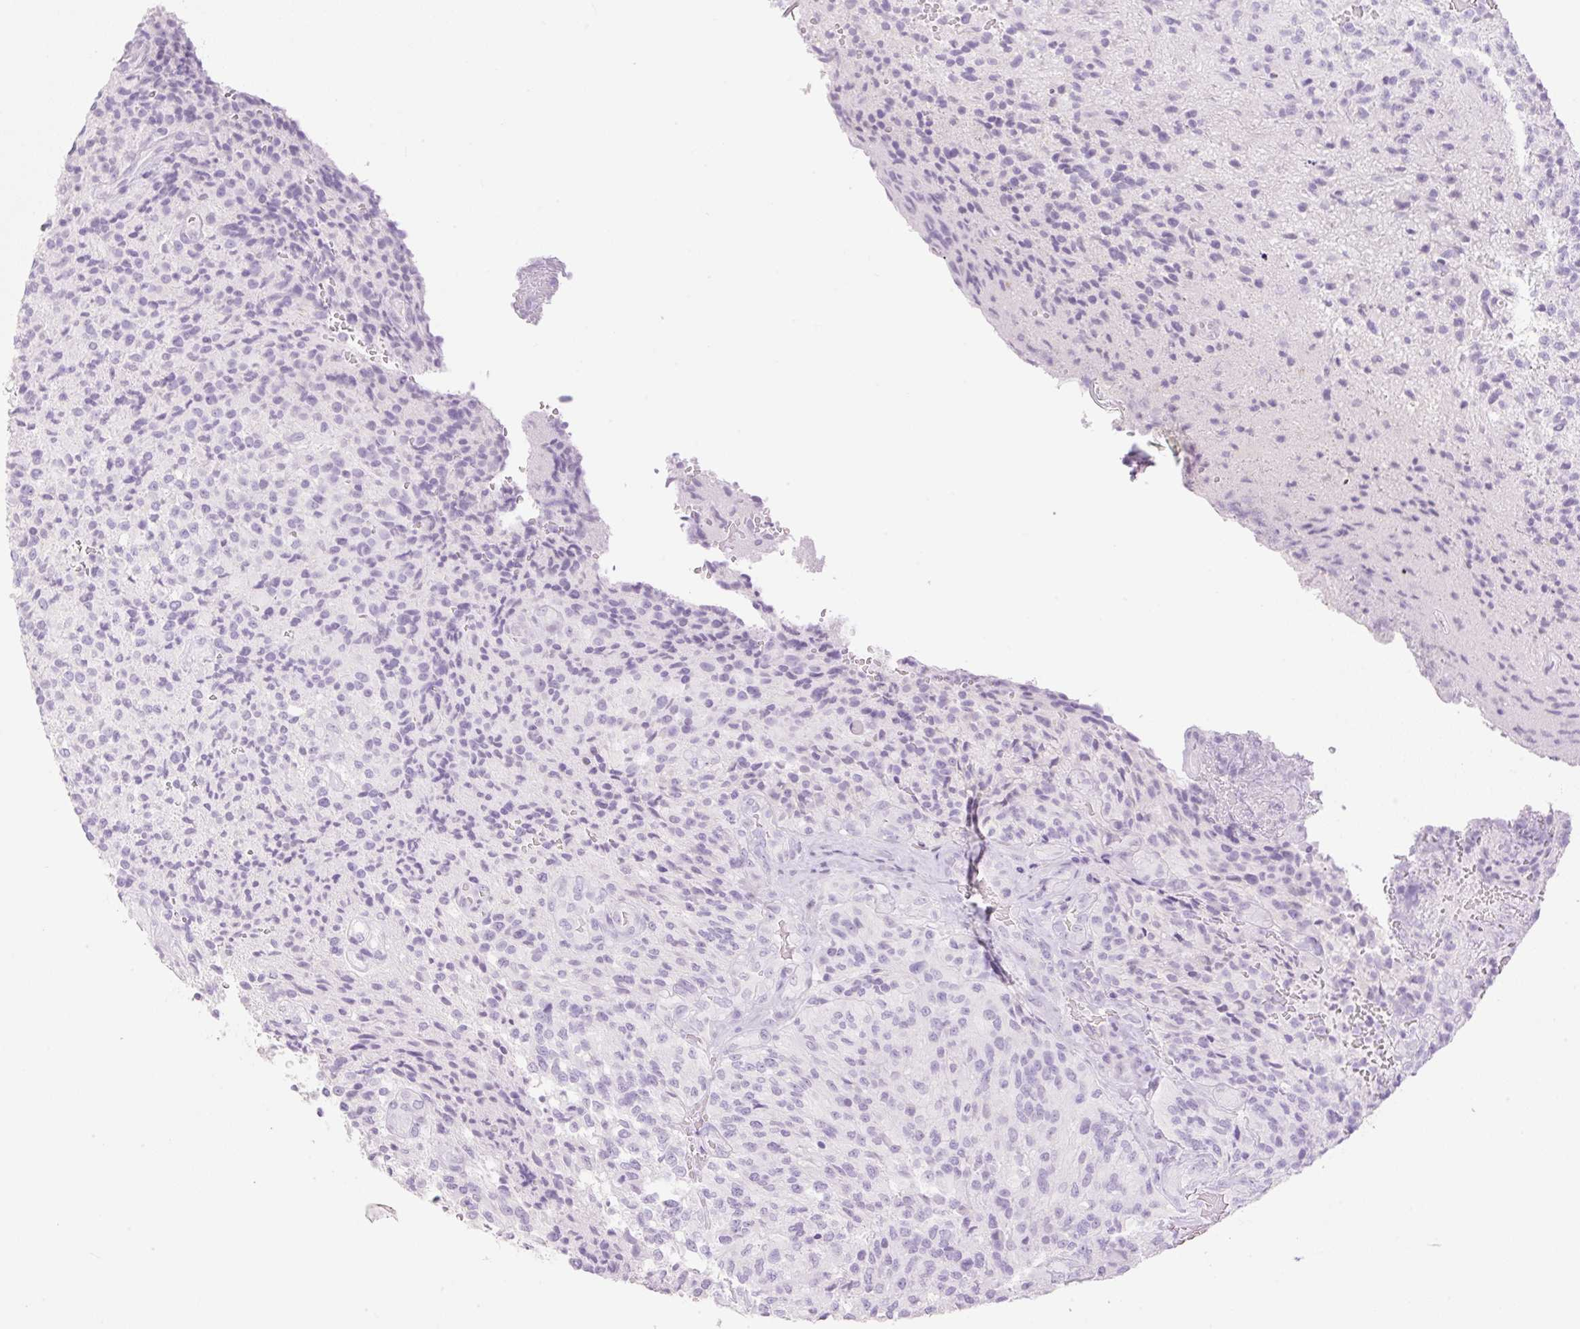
{"staining": {"intensity": "negative", "quantity": "none", "location": "none"}, "tissue": "glioma", "cell_type": "Tumor cells", "image_type": "cancer", "snomed": [{"axis": "morphology", "description": "Normal tissue, NOS"}, {"axis": "morphology", "description": "Glioma, malignant, High grade"}, {"axis": "topography", "description": "Cerebral cortex"}], "caption": "The photomicrograph exhibits no significant expression in tumor cells of malignant glioma (high-grade).", "gene": "SP140L", "patient": {"sex": "male", "age": 56}}